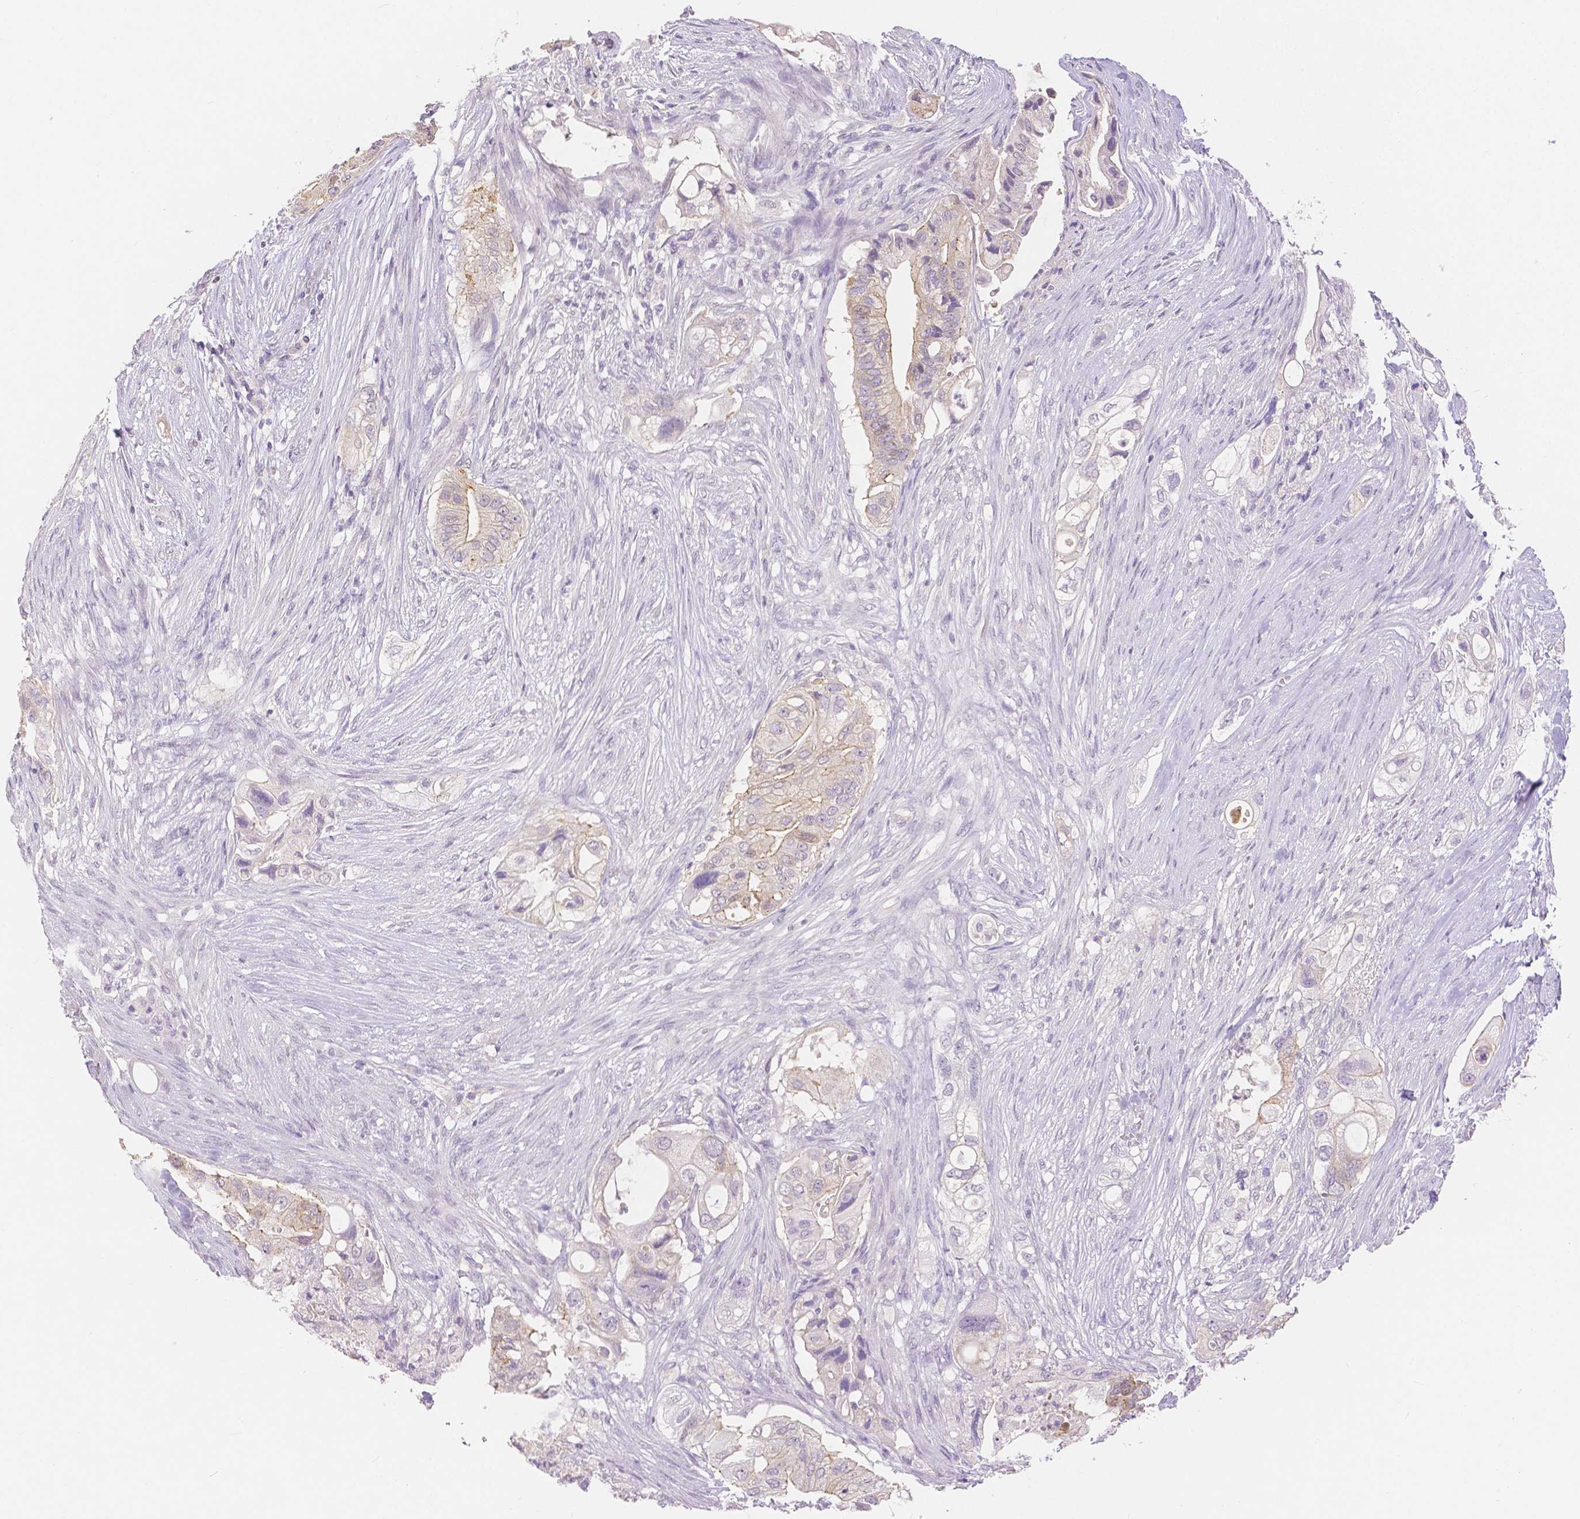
{"staining": {"intensity": "negative", "quantity": "none", "location": "none"}, "tissue": "pancreatic cancer", "cell_type": "Tumor cells", "image_type": "cancer", "snomed": [{"axis": "morphology", "description": "Adenocarcinoma, NOS"}, {"axis": "topography", "description": "Pancreas"}], "caption": "The image demonstrates no significant expression in tumor cells of adenocarcinoma (pancreatic).", "gene": "OCLN", "patient": {"sex": "female", "age": 72}}